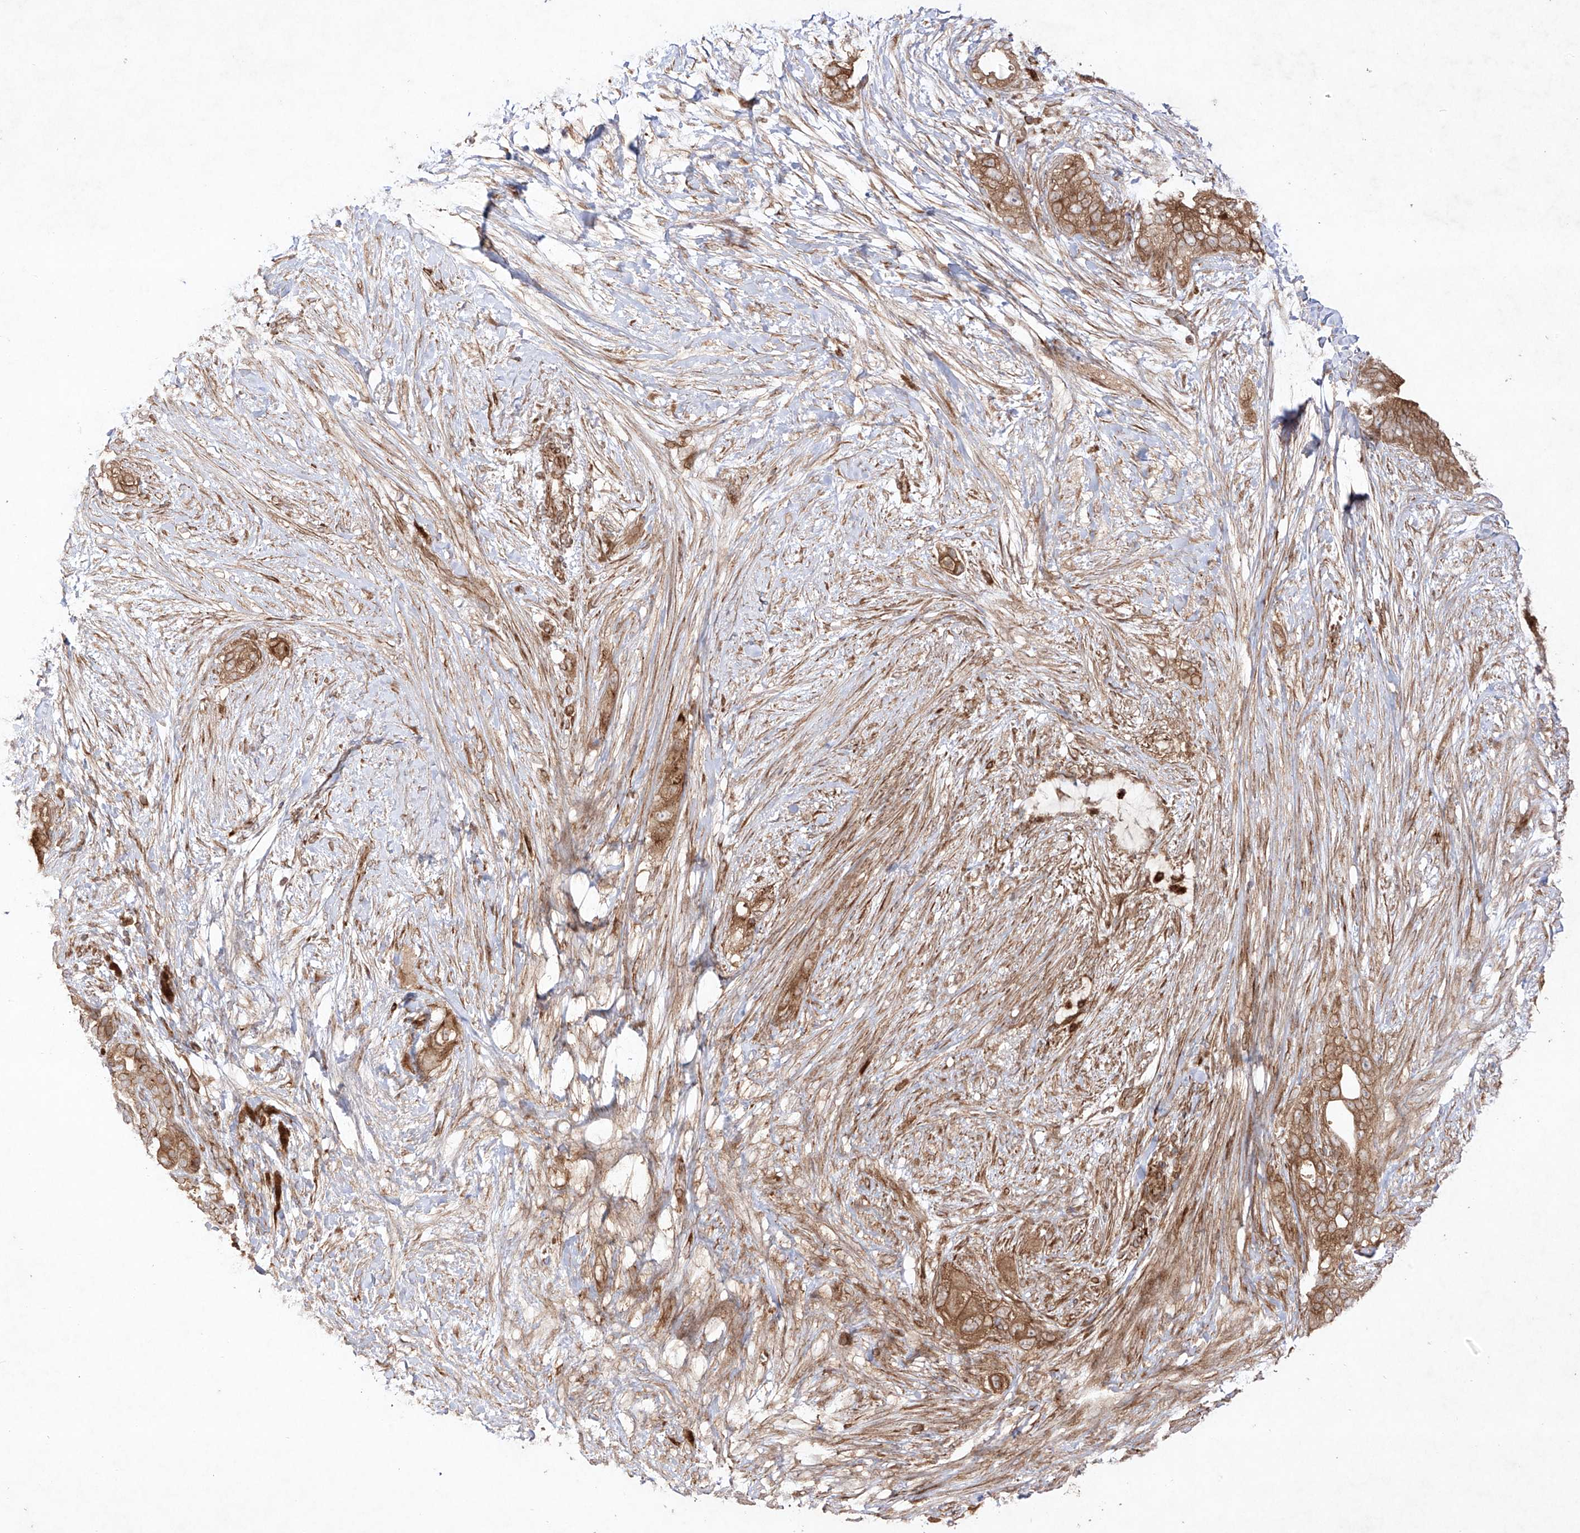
{"staining": {"intensity": "moderate", "quantity": ">75%", "location": "cytoplasmic/membranous"}, "tissue": "pancreatic cancer", "cell_type": "Tumor cells", "image_type": "cancer", "snomed": [{"axis": "morphology", "description": "Adenocarcinoma, NOS"}, {"axis": "topography", "description": "Pancreas"}], "caption": "Immunohistochemistry histopathology image of neoplastic tissue: pancreatic cancer stained using IHC reveals medium levels of moderate protein expression localized specifically in the cytoplasmic/membranous of tumor cells, appearing as a cytoplasmic/membranous brown color.", "gene": "YKT6", "patient": {"sex": "male", "age": 53}}